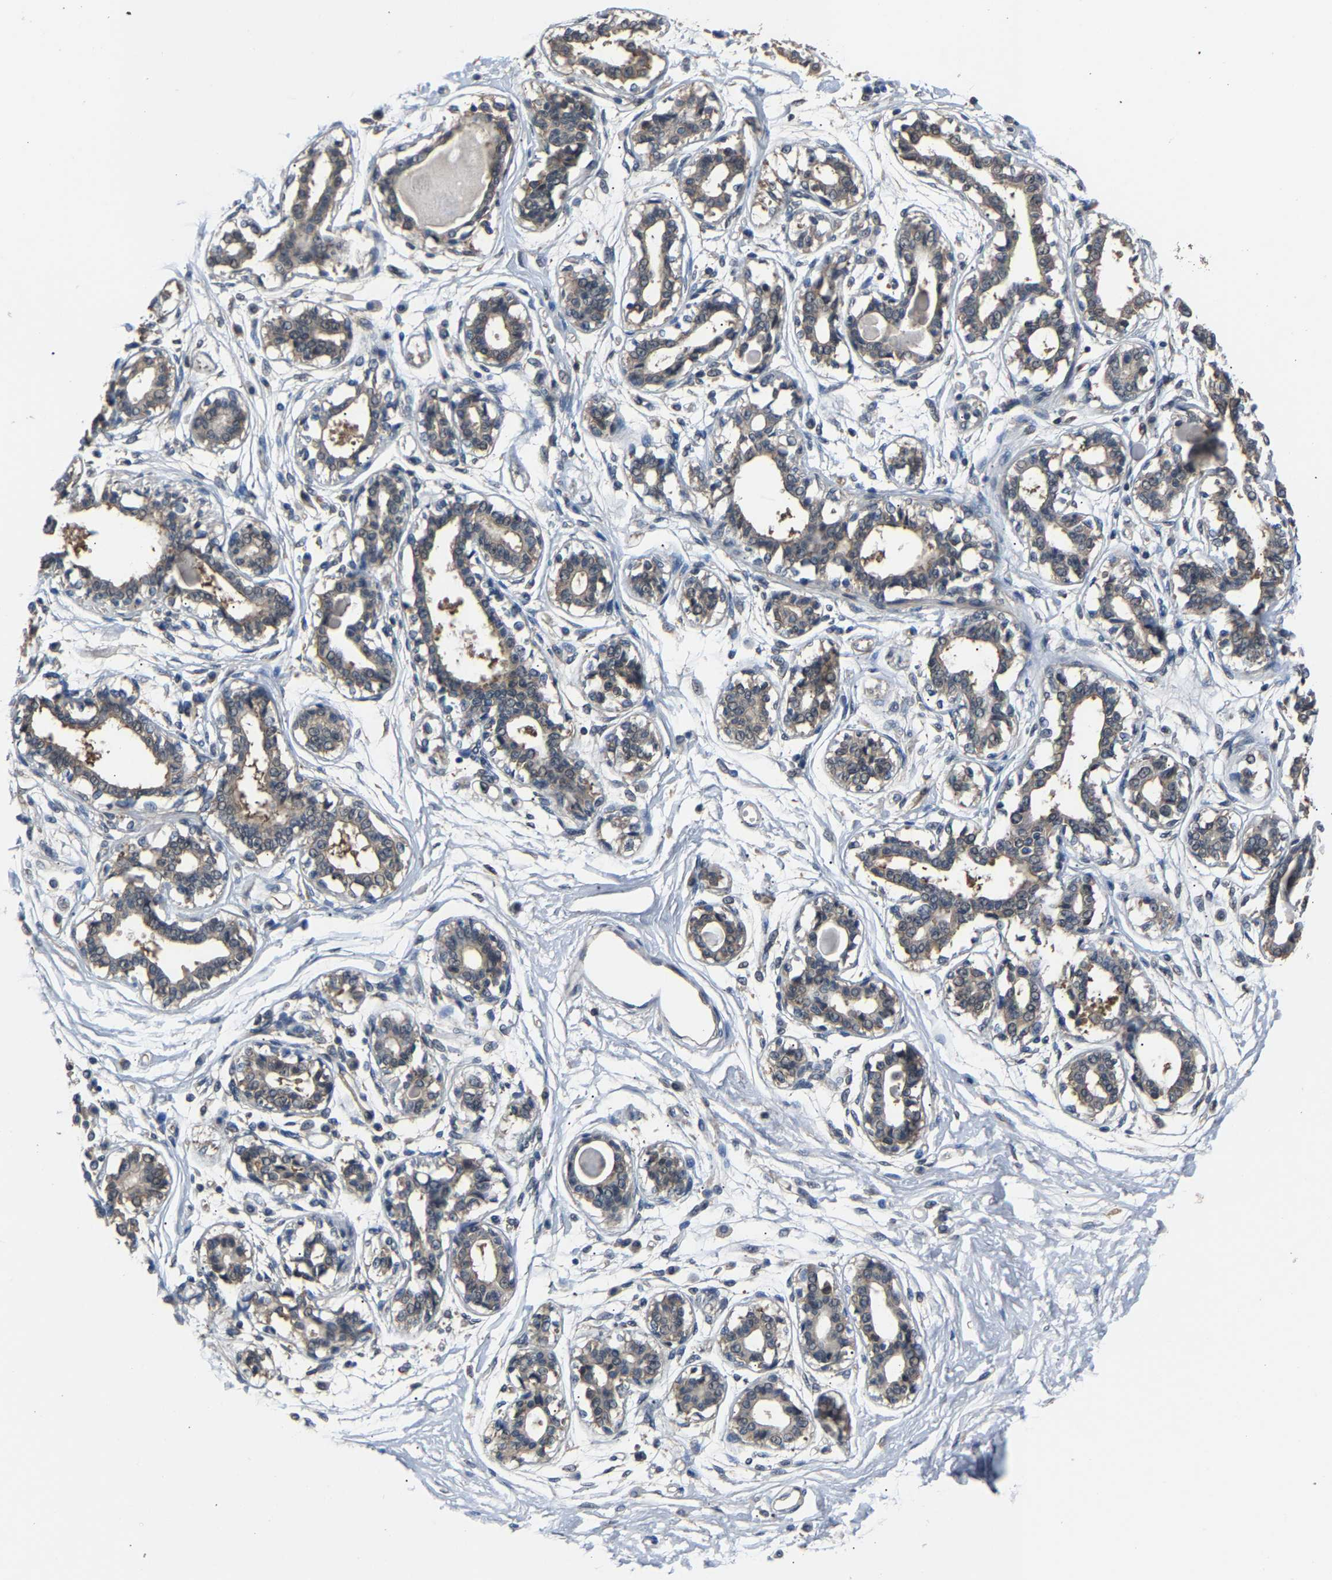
{"staining": {"intensity": "negative", "quantity": "none", "location": "none"}, "tissue": "breast", "cell_type": "Adipocytes", "image_type": "normal", "snomed": [{"axis": "morphology", "description": "Normal tissue, NOS"}, {"axis": "topography", "description": "Breast"}], "caption": "This is a histopathology image of immunohistochemistry (IHC) staining of benign breast, which shows no positivity in adipocytes. Brightfield microscopy of immunohistochemistry (IHC) stained with DAB (3,3'-diaminobenzidine) (brown) and hematoxylin (blue), captured at high magnification.", "gene": "ABCC9", "patient": {"sex": "female", "age": 45}}